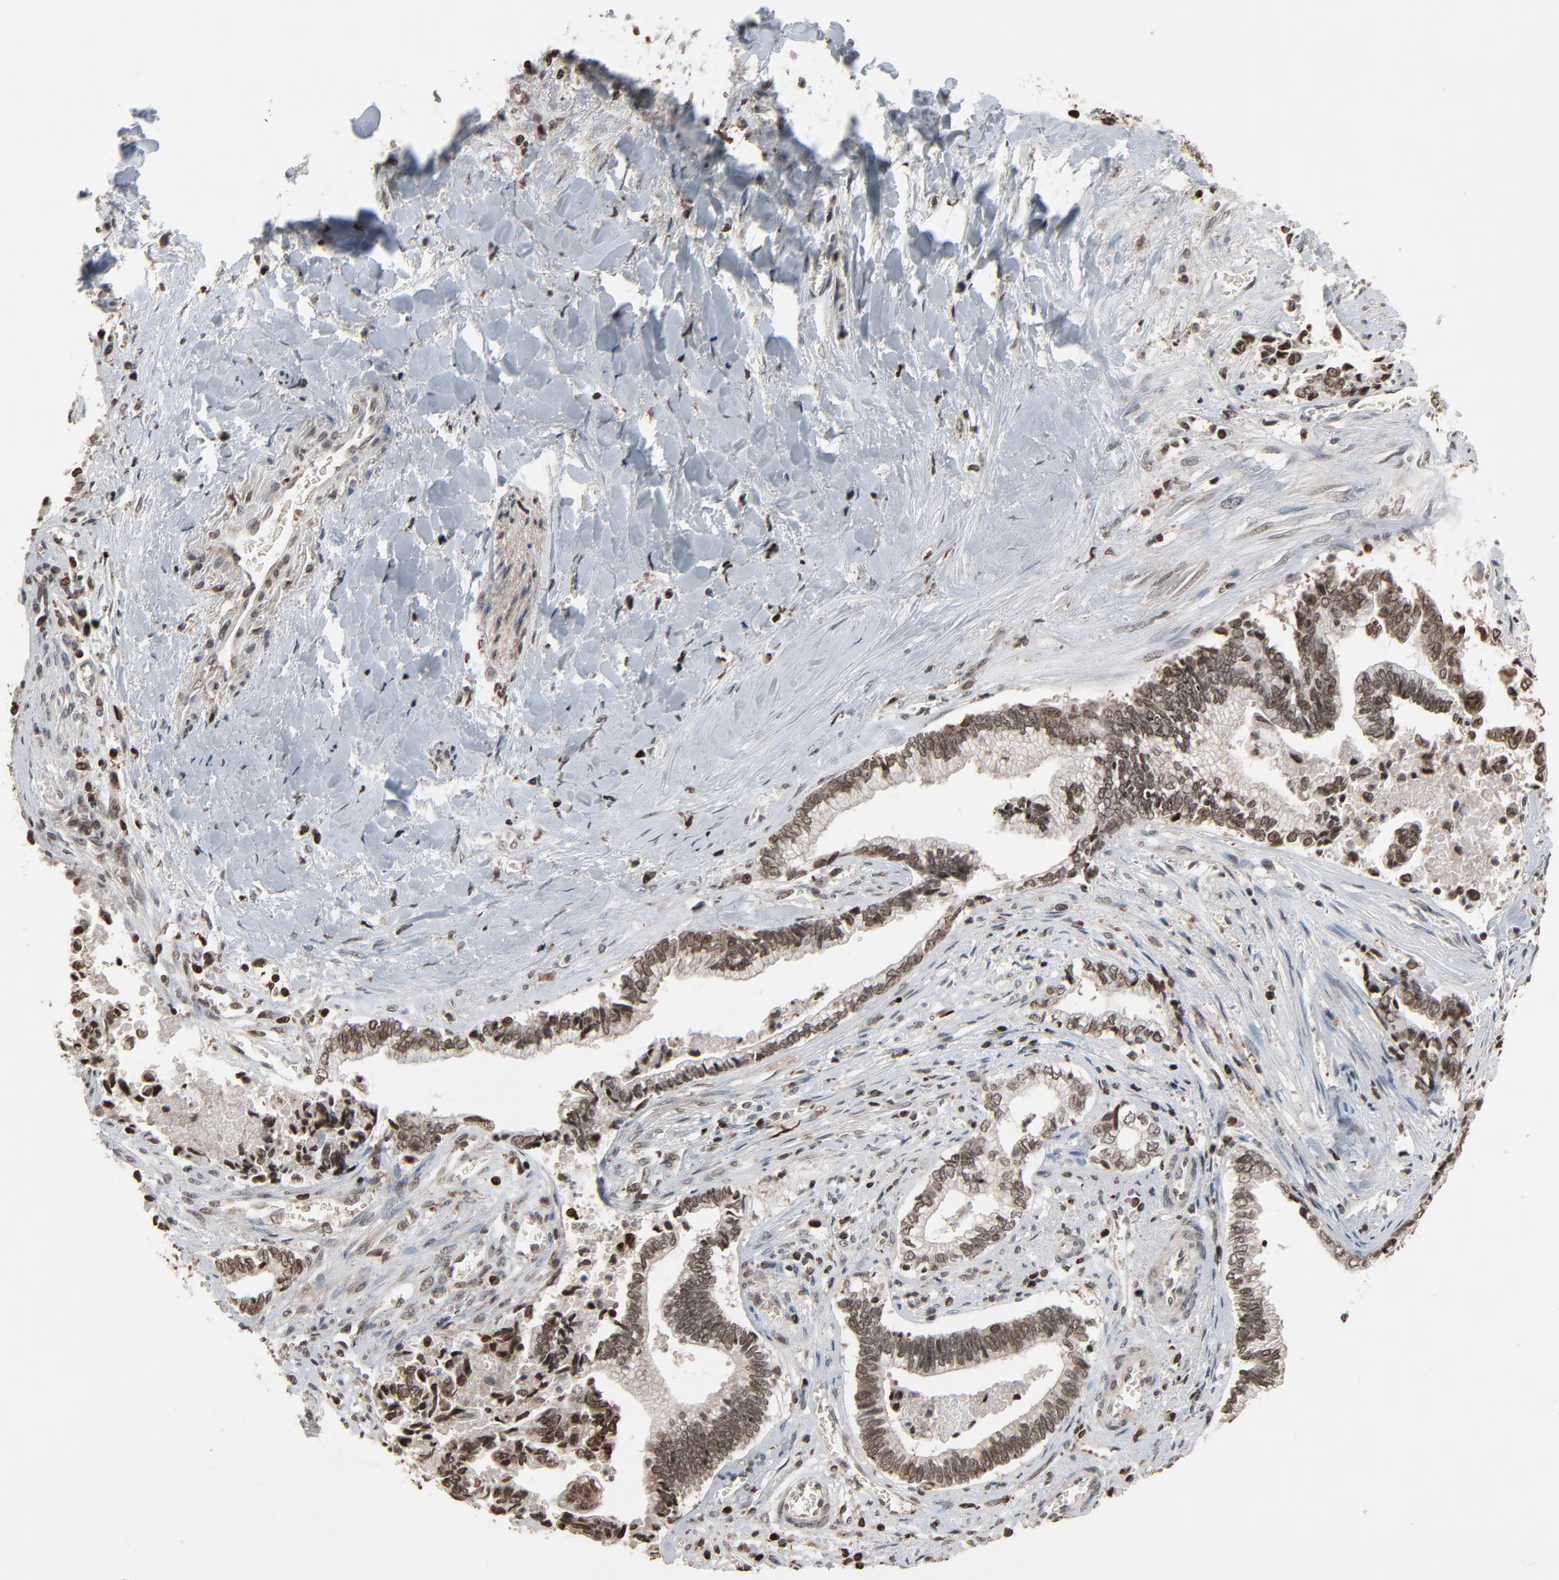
{"staining": {"intensity": "strong", "quantity": ">75%", "location": "nuclear"}, "tissue": "liver cancer", "cell_type": "Tumor cells", "image_type": "cancer", "snomed": [{"axis": "morphology", "description": "Cholangiocarcinoma"}, {"axis": "topography", "description": "Liver"}], "caption": "Protein staining by immunohistochemistry reveals strong nuclear positivity in about >75% of tumor cells in liver cancer (cholangiocarcinoma).", "gene": "RPS6KA3", "patient": {"sex": "male", "age": 57}}